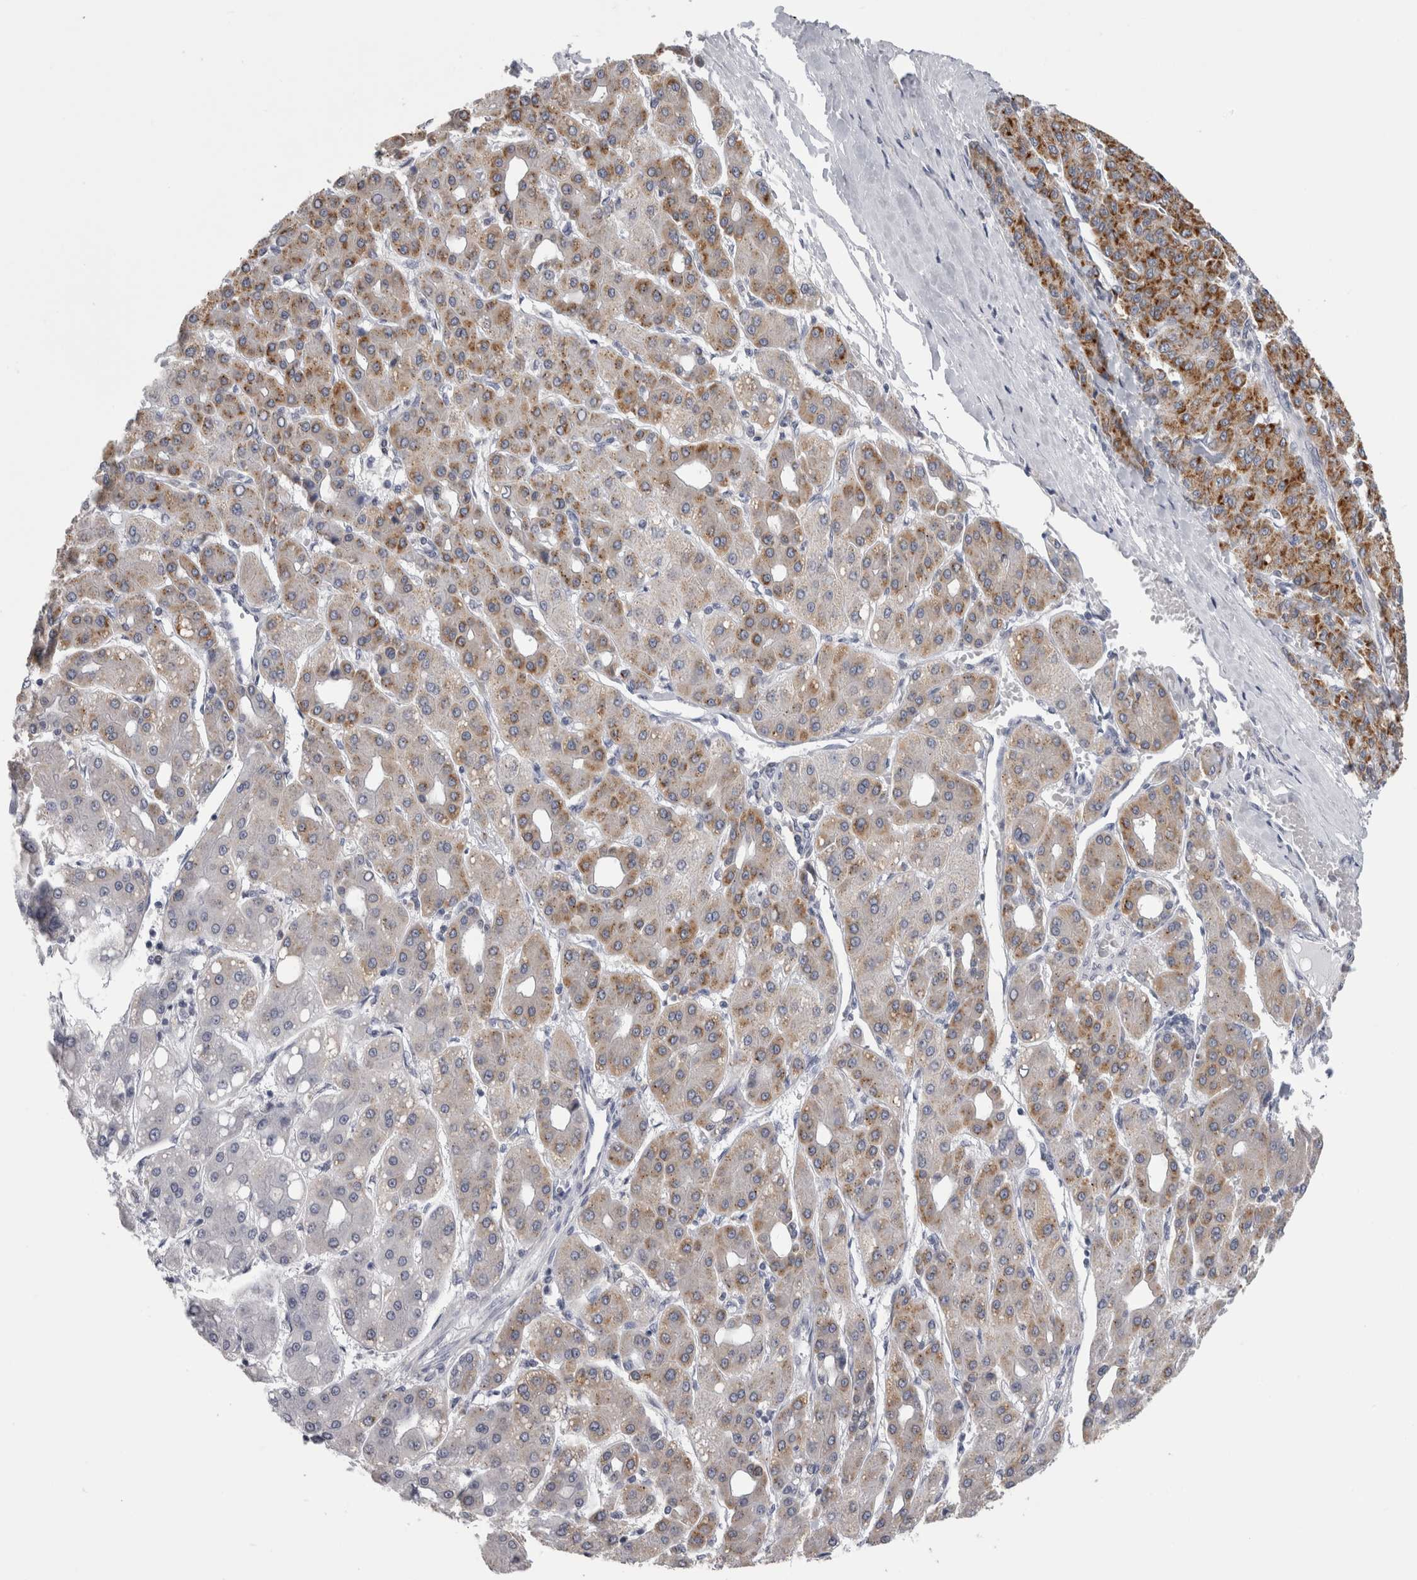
{"staining": {"intensity": "moderate", "quantity": ">75%", "location": "cytoplasmic/membranous"}, "tissue": "liver cancer", "cell_type": "Tumor cells", "image_type": "cancer", "snomed": [{"axis": "morphology", "description": "Carcinoma, Hepatocellular, NOS"}, {"axis": "topography", "description": "Liver"}], "caption": "Protein staining of liver cancer tissue reveals moderate cytoplasmic/membranous expression in approximately >75% of tumor cells. (brown staining indicates protein expression, while blue staining denotes nuclei).", "gene": "TMEM242", "patient": {"sex": "male", "age": 65}}